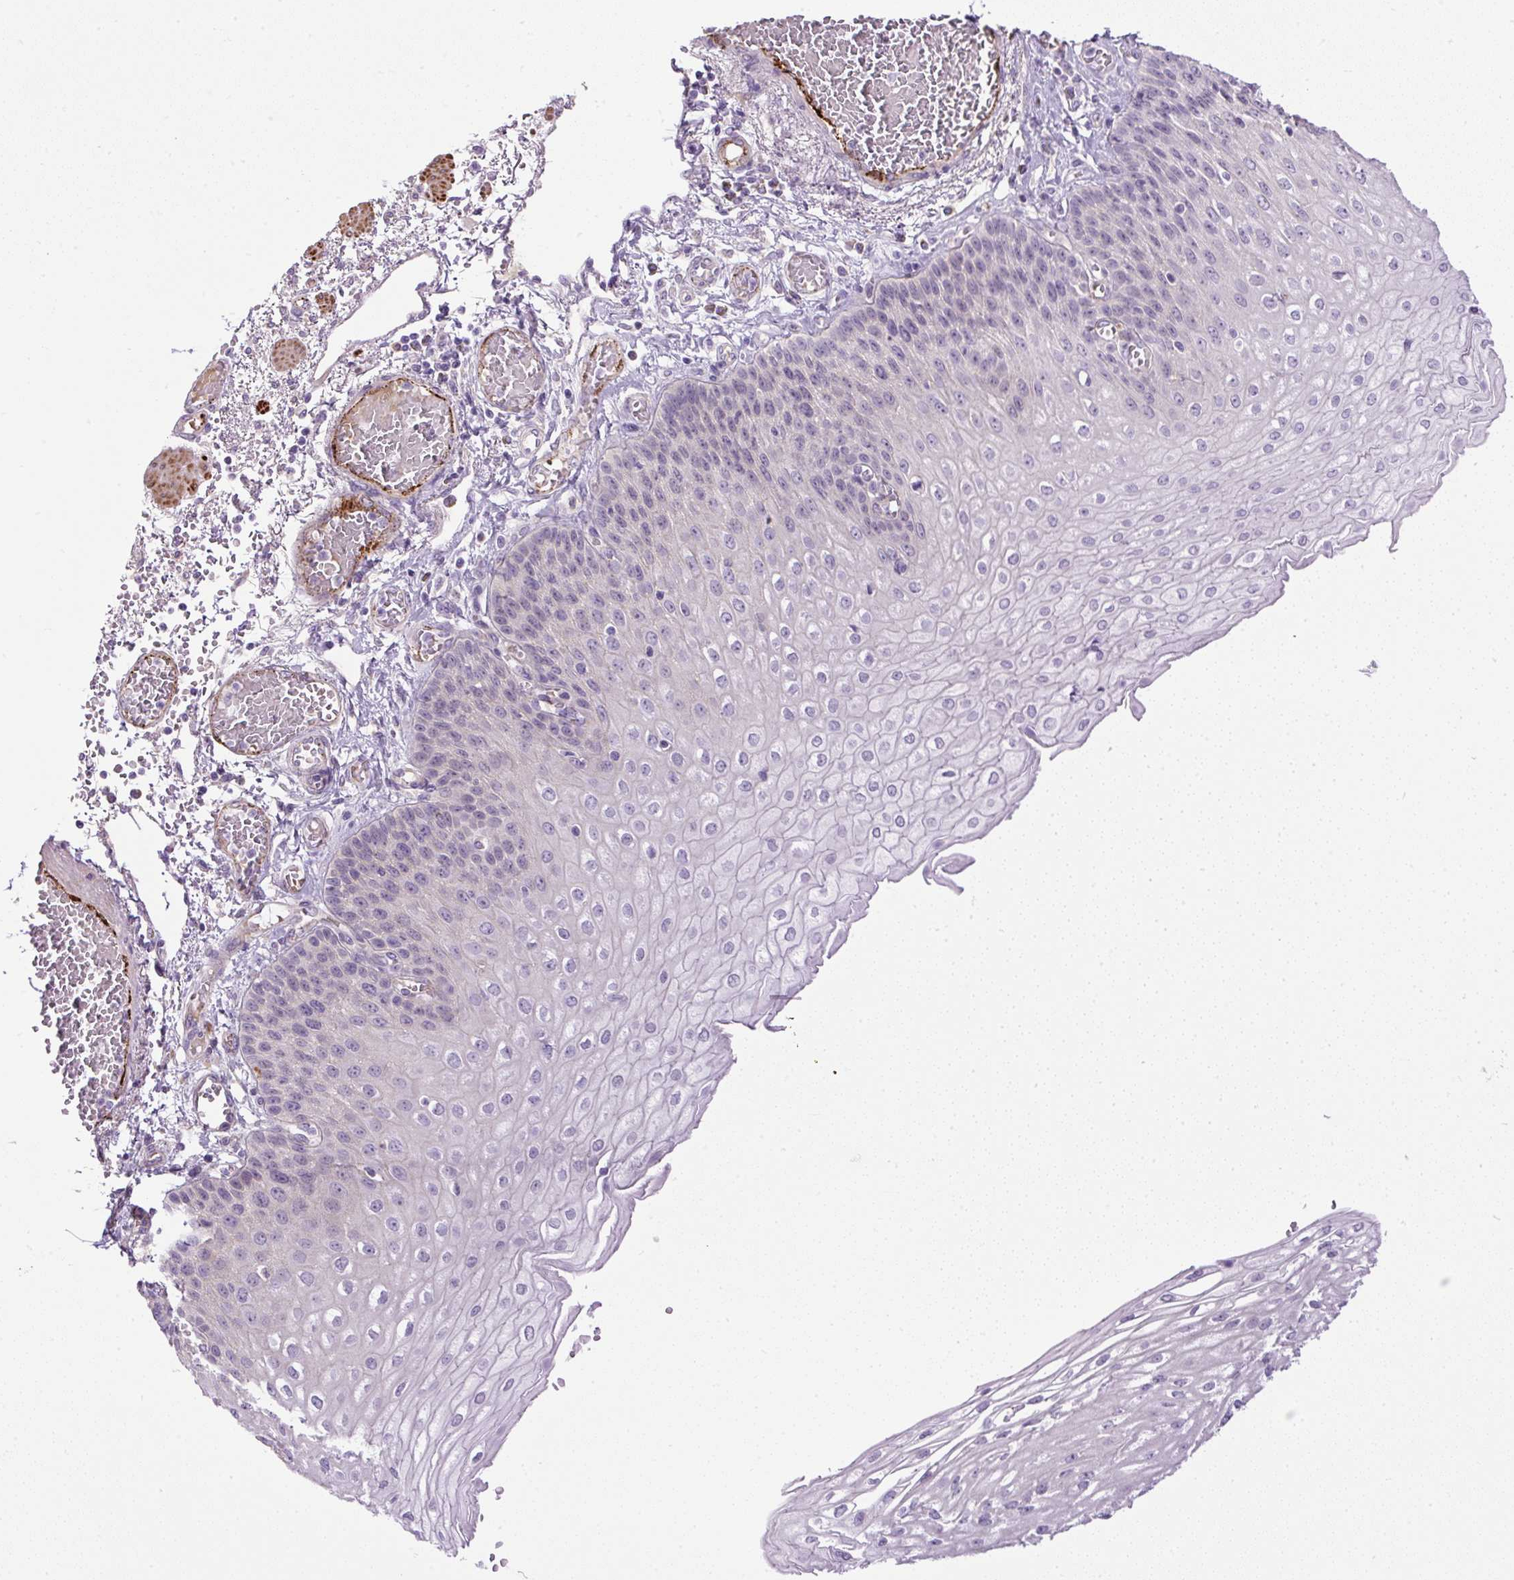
{"staining": {"intensity": "negative", "quantity": "none", "location": "none"}, "tissue": "esophagus", "cell_type": "Squamous epithelial cells", "image_type": "normal", "snomed": [{"axis": "morphology", "description": "Normal tissue, NOS"}, {"axis": "morphology", "description": "Adenocarcinoma, NOS"}, {"axis": "topography", "description": "Esophagus"}], "caption": "This is an IHC image of unremarkable esophagus. There is no expression in squamous epithelial cells.", "gene": "LEFTY1", "patient": {"sex": "male", "age": 81}}